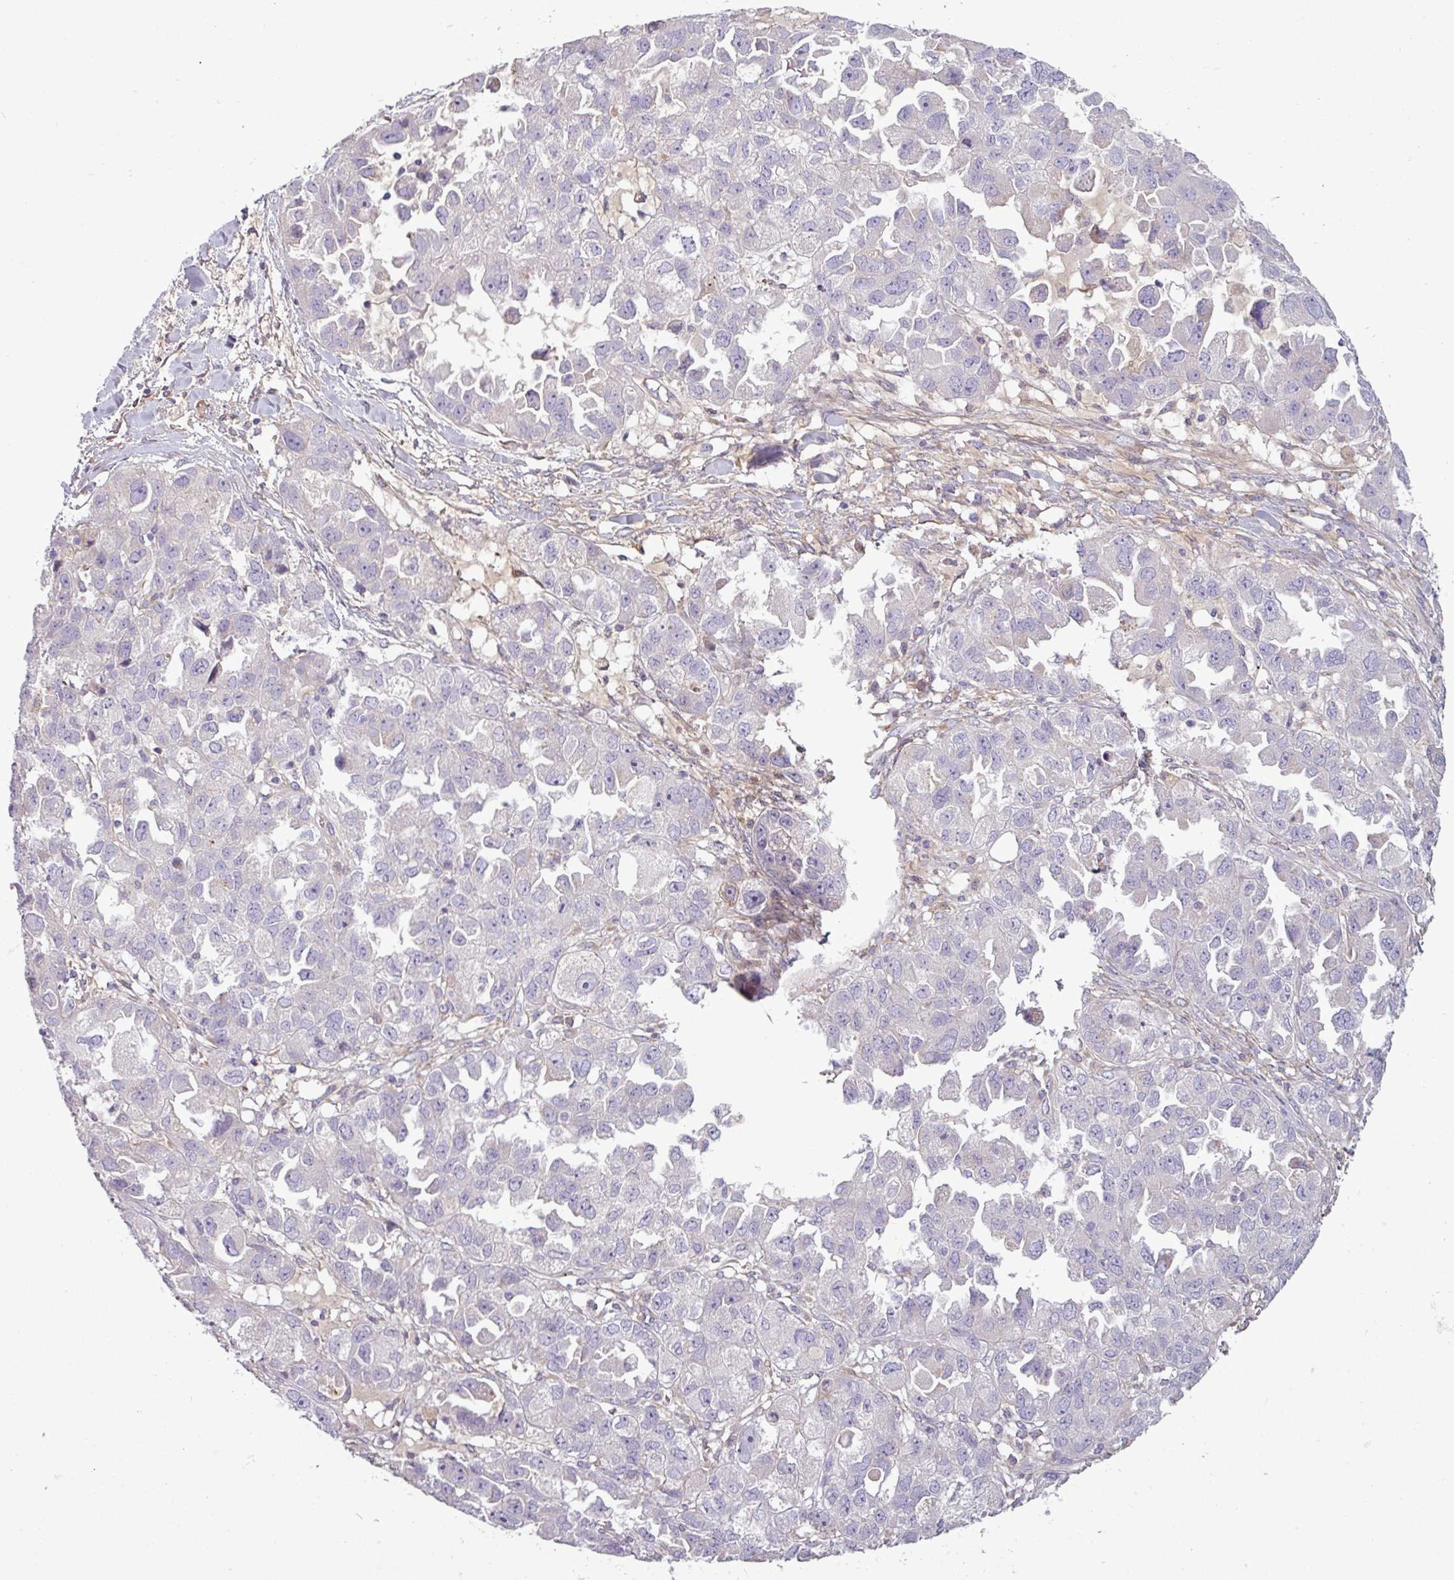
{"staining": {"intensity": "negative", "quantity": "none", "location": "none"}, "tissue": "ovarian cancer", "cell_type": "Tumor cells", "image_type": "cancer", "snomed": [{"axis": "morphology", "description": "Cystadenocarcinoma, serous, NOS"}, {"axis": "topography", "description": "Ovary"}], "caption": "Tumor cells show no significant positivity in ovarian cancer (serous cystadenocarcinoma).", "gene": "C4B", "patient": {"sex": "female", "age": 84}}